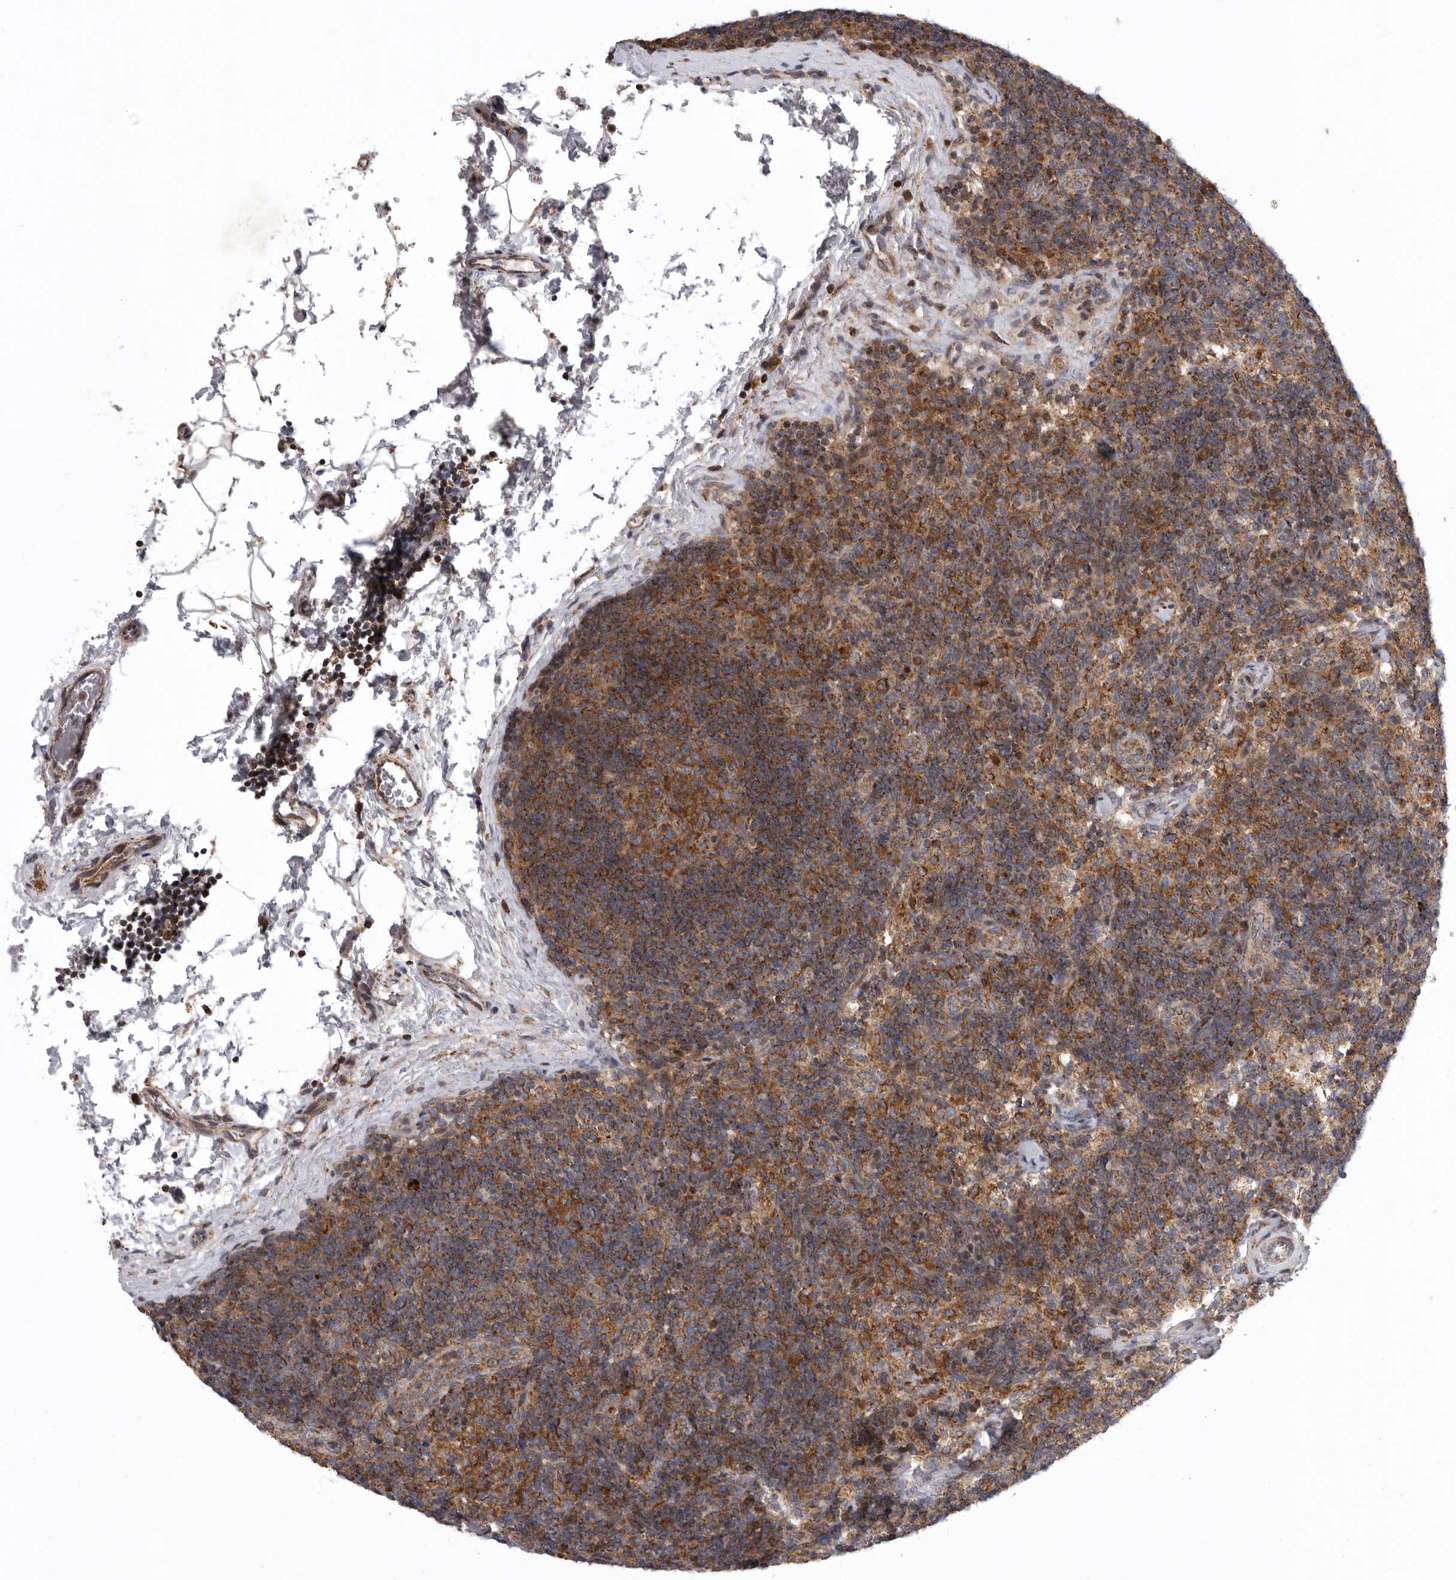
{"staining": {"intensity": "moderate", "quantity": ">75%", "location": "cytoplasmic/membranous"}, "tissue": "lymph node", "cell_type": "Germinal center cells", "image_type": "normal", "snomed": [{"axis": "morphology", "description": "Normal tissue, NOS"}, {"axis": "topography", "description": "Lymph node"}], "caption": "Moderate cytoplasmic/membranous expression for a protein is seen in about >75% of germinal center cells of normal lymph node using immunohistochemistry (IHC).", "gene": "MPZL1", "patient": {"sex": "female", "age": 22}}